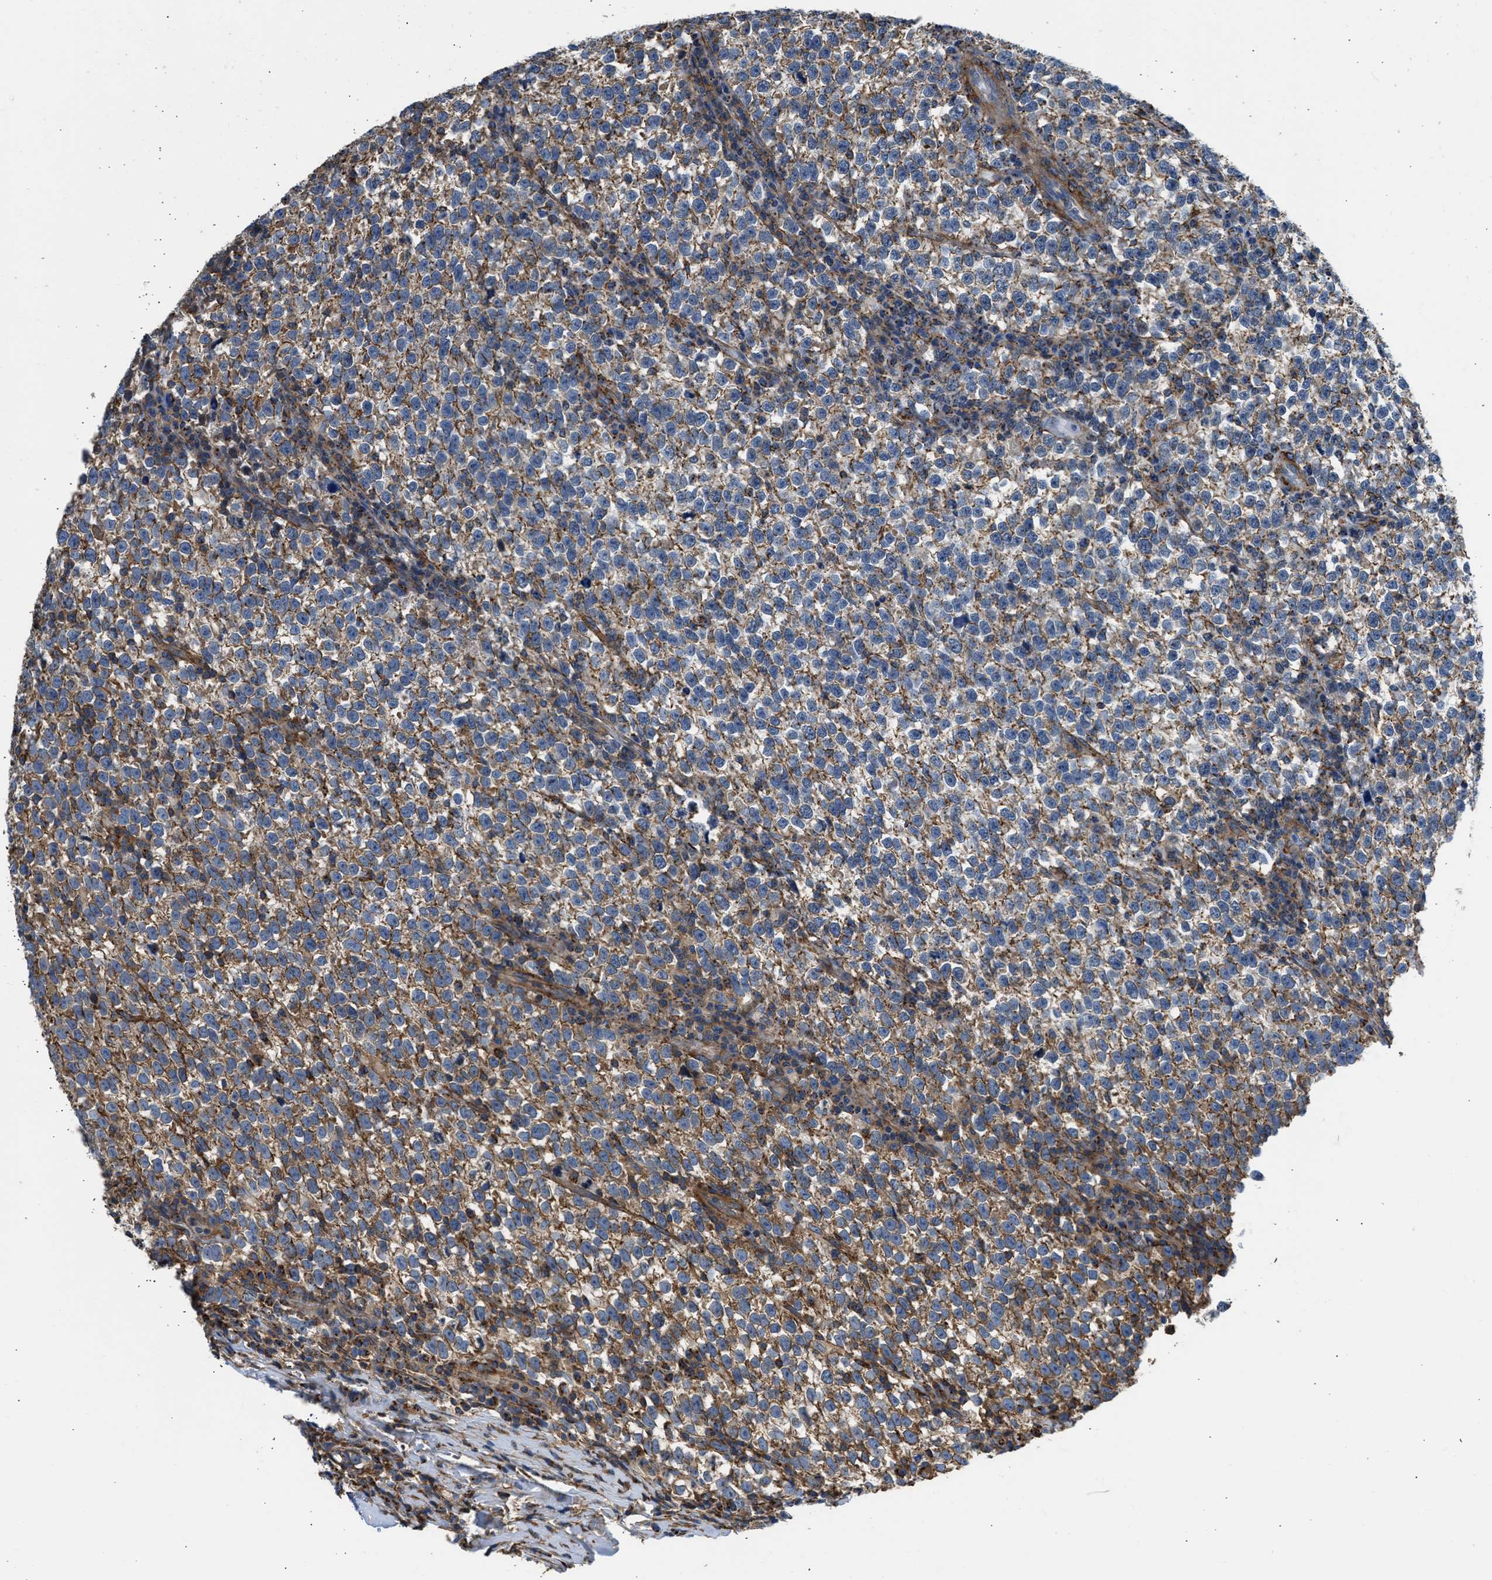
{"staining": {"intensity": "moderate", "quantity": ">75%", "location": "cytoplasmic/membranous"}, "tissue": "testis cancer", "cell_type": "Tumor cells", "image_type": "cancer", "snomed": [{"axis": "morphology", "description": "Normal tissue, NOS"}, {"axis": "morphology", "description": "Seminoma, NOS"}, {"axis": "topography", "description": "Testis"}], "caption": "Immunohistochemistry image of human seminoma (testis) stained for a protein (brown), which shows medium levels of moderate cytoplasmic/membranous staining in about >75% of tumor cells.", "gene": "SEPTIN2", "patient": {"sex": "male", "age": 43}}